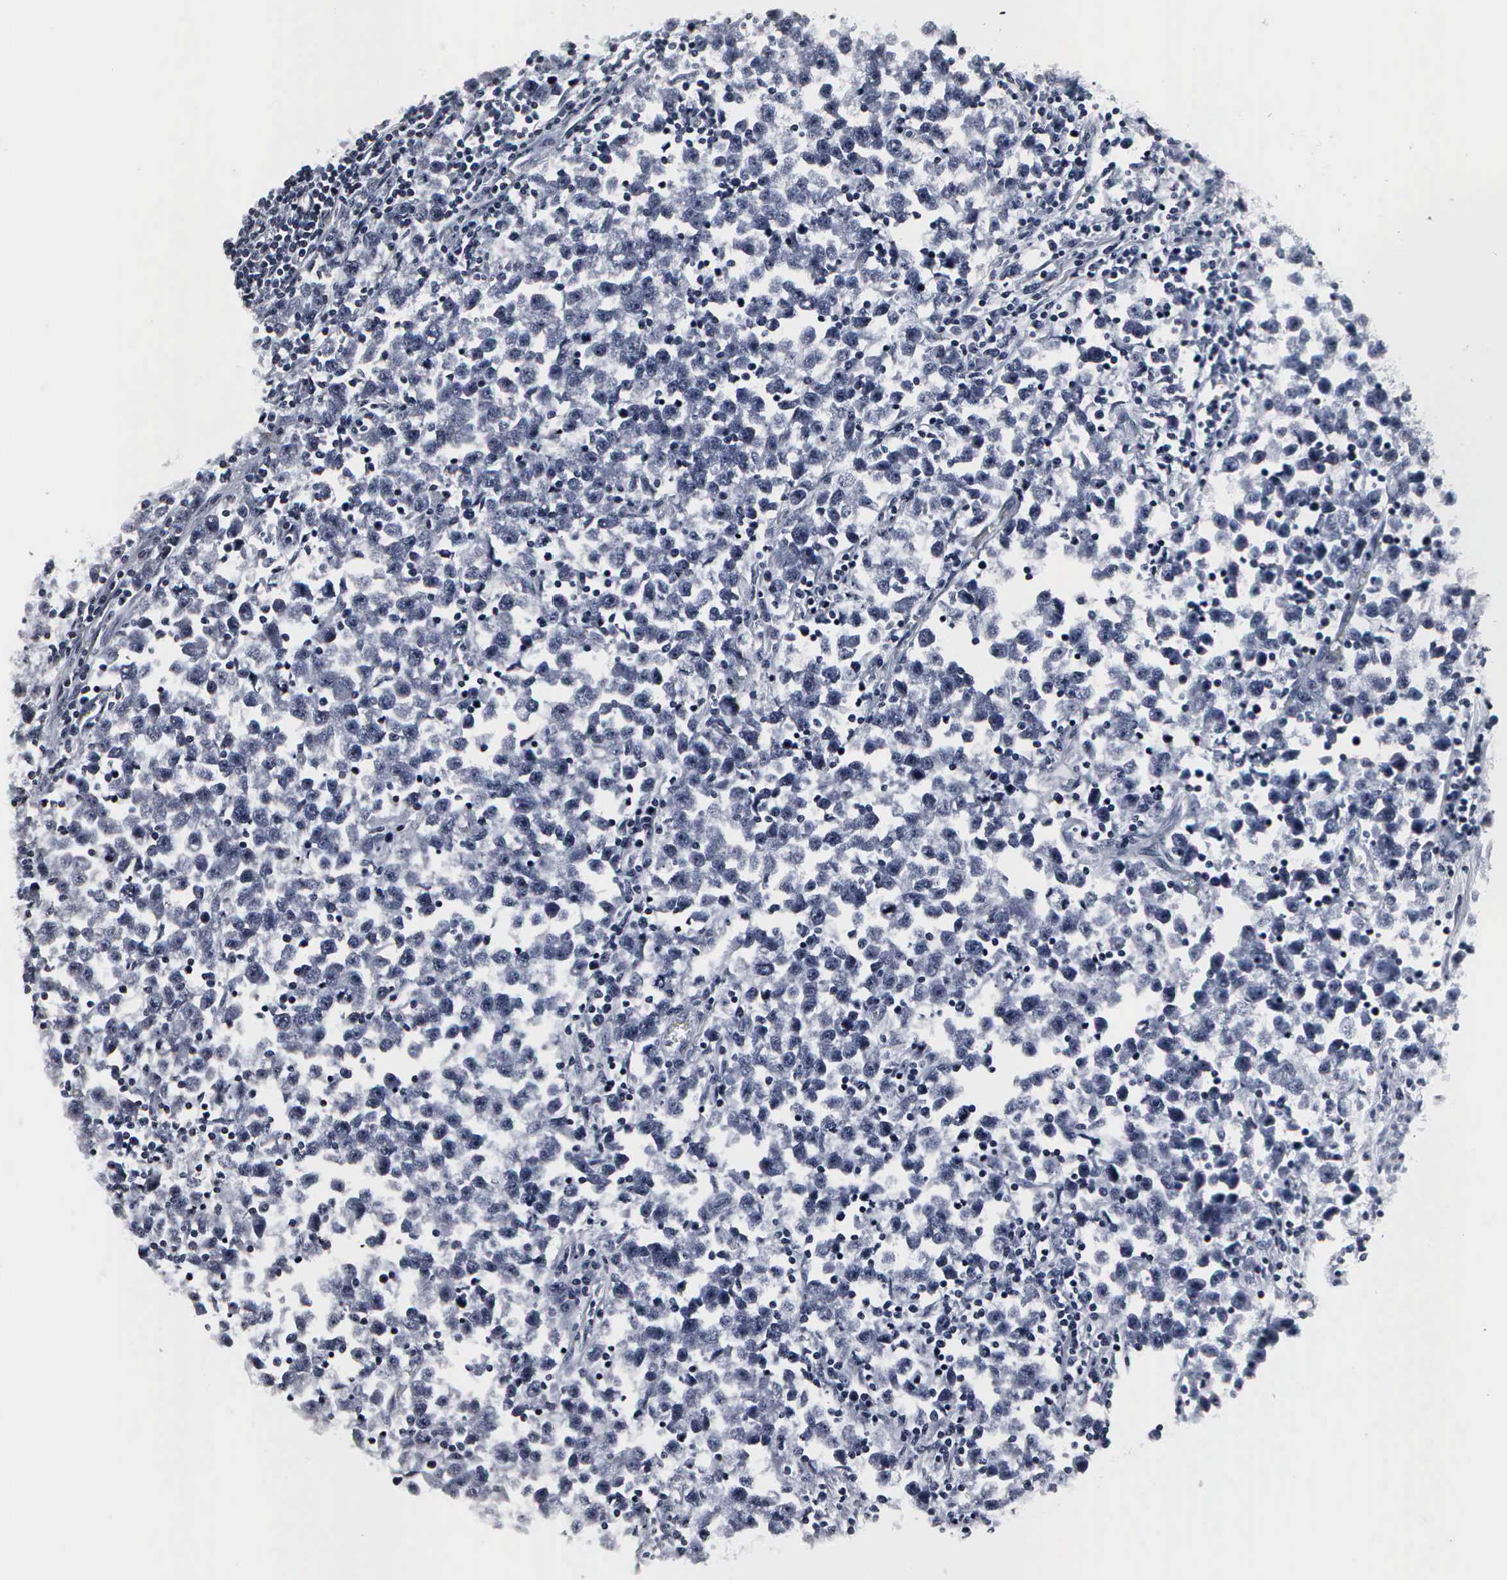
{"staining": {"intensity": "negative", "quantity": "none", "location": "none"}, "tissue": "testis cancer", "cell_type": "Tumor cells", "image_type": "cancer", "snomed": [{"axis": "morphology", "description": "Seminoma, NOS"}, {"axis": "topography", "description": "Testis"}], "caption": "Testis cancer stained for a protein using IHC shows no staining tumor cells.", "gene": "DGCR2", "patient": {"sex": "male", "age": 43}}